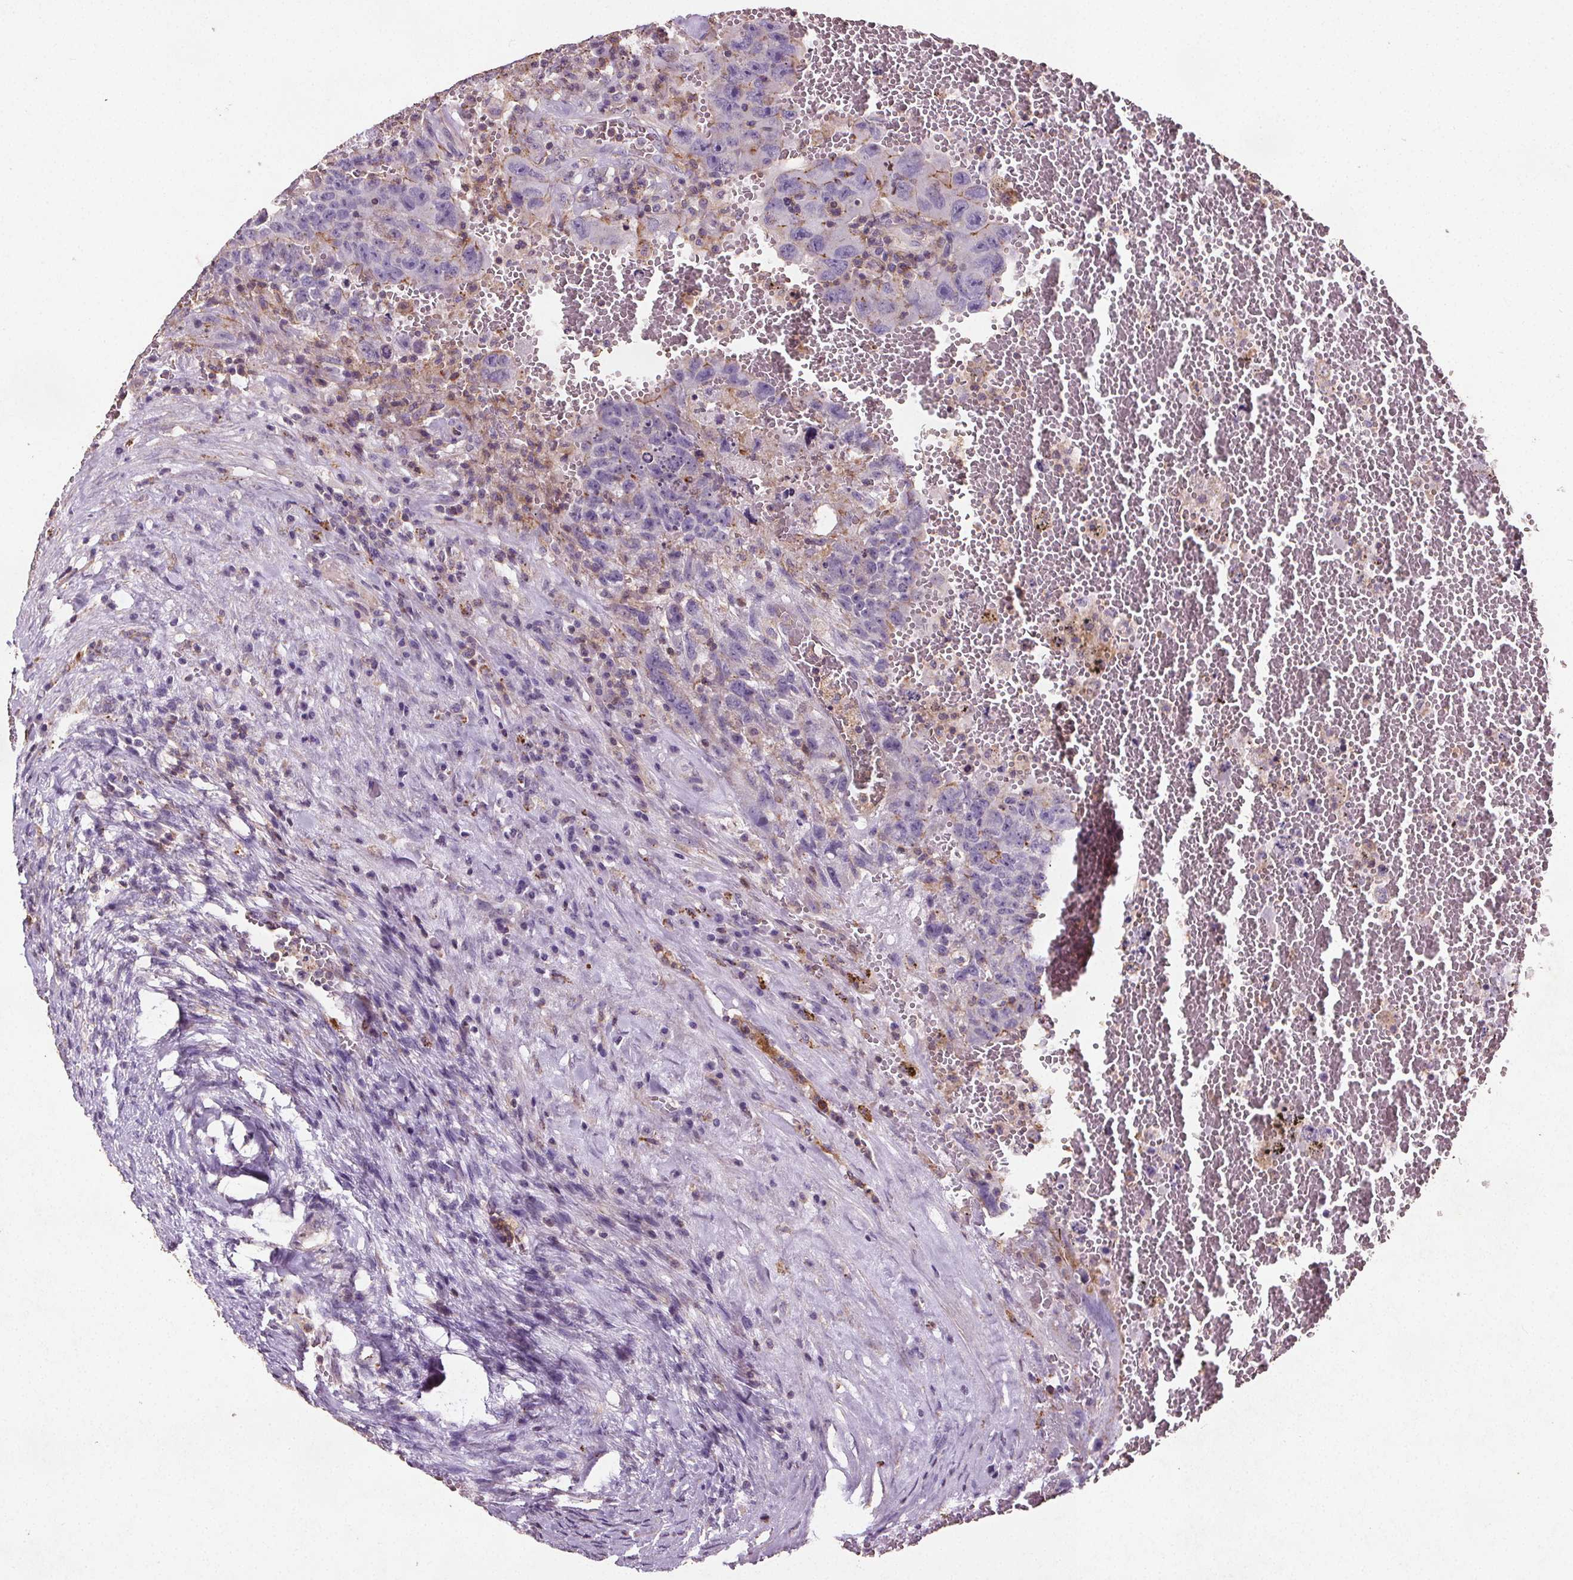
{"staining": {"intensity": "negative", "quantity": "none", "location": "none"}, "tissue": "testis cancer", "cell_type": "Tumor cells", "image_type": "cancer", "snomed": [{"axis": "morphology", "description": "Carcinoma, Embryonal, NOS"}, {"axis": "topography", "description": "Testis"}], "caption": "A high-resolution photomicrograph shows IHC staining of testis cancer (embryonal carcinoma), which displays no significant positivity in tumor cells.", "gene": "C19orf84", "patient": {"sex": "male", "age": 26}}